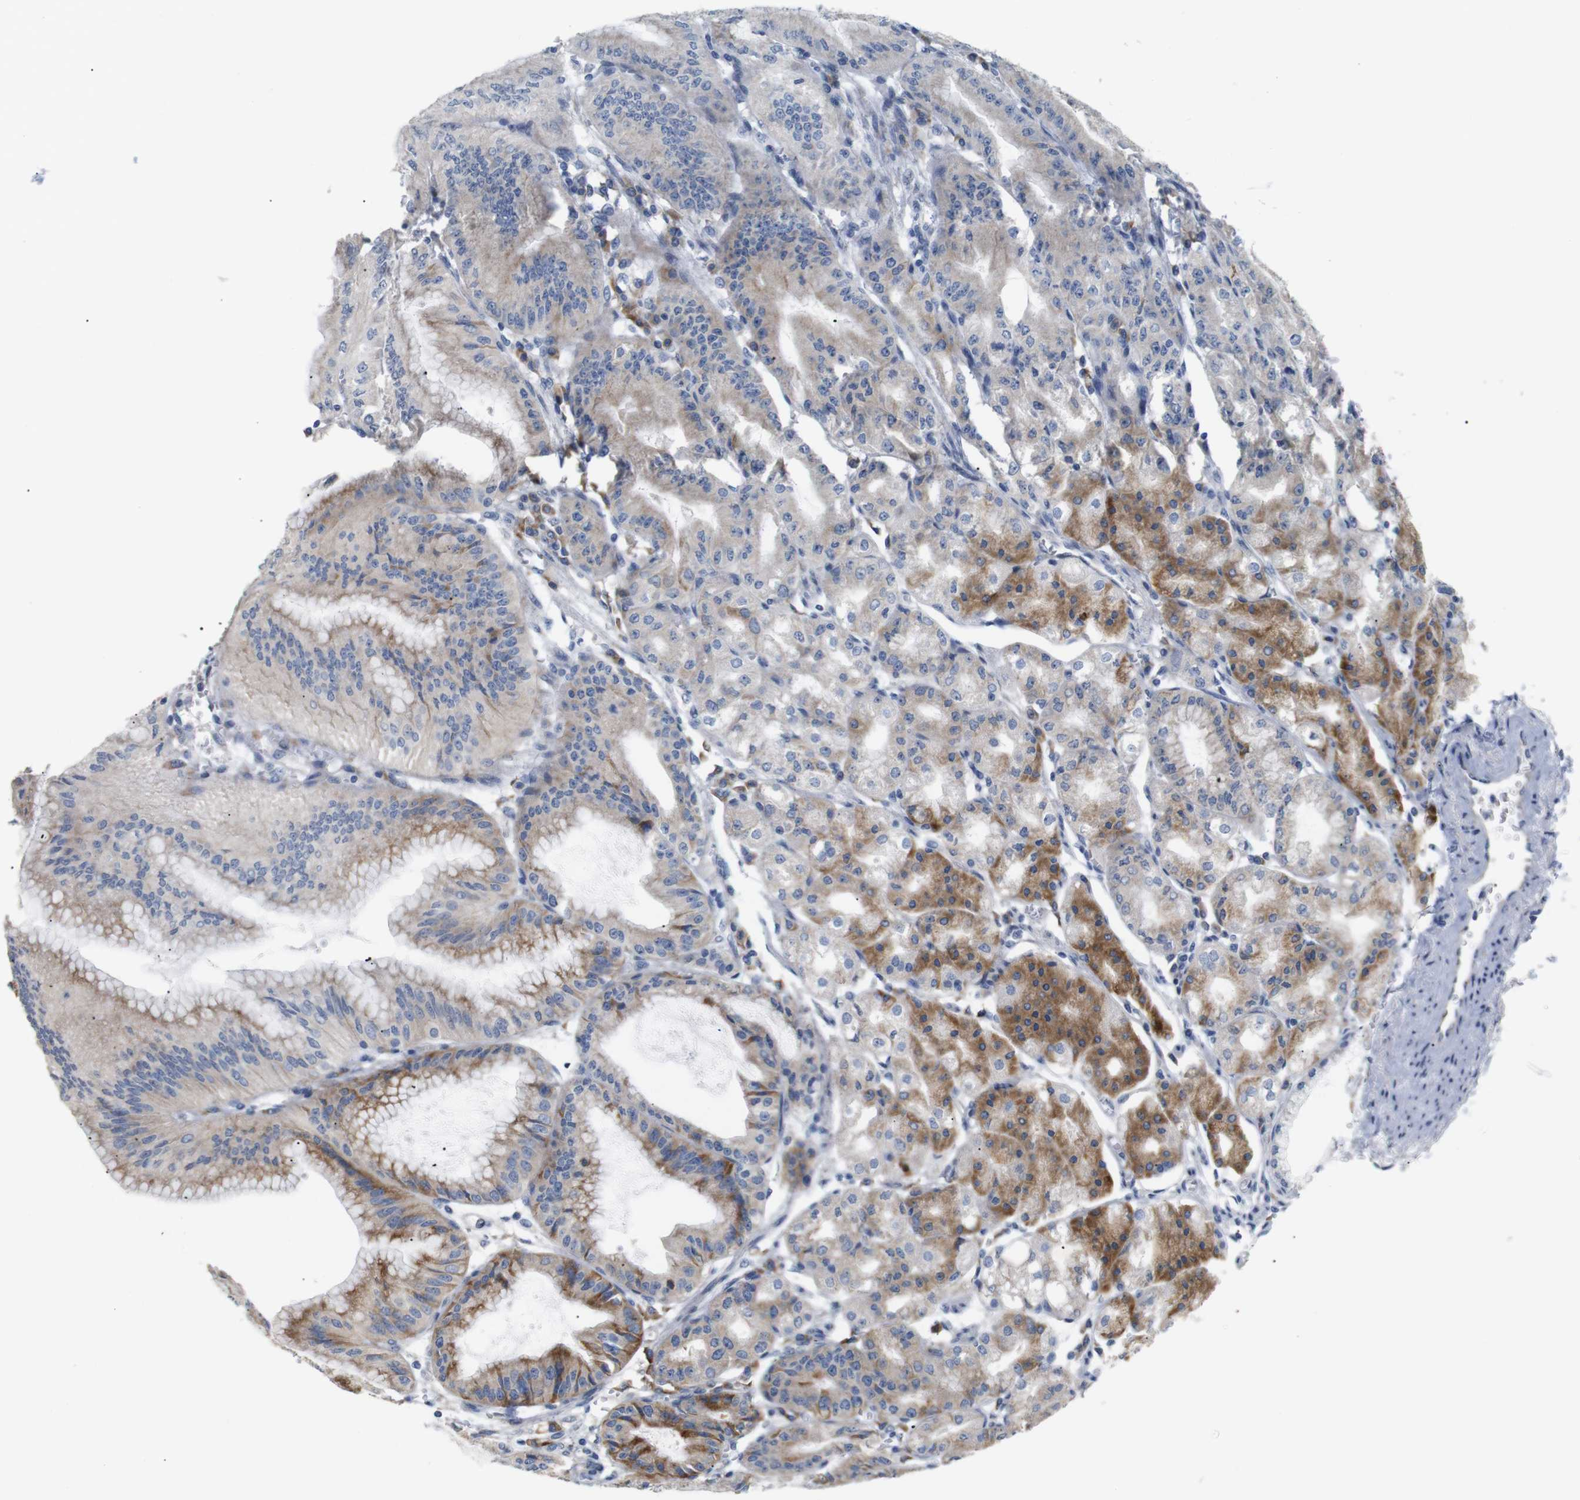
{"staining": {"intensity": "moderate", "quantity": "25%-75%", "location": "cytoplasmic/membranous"}, "tissue": "stomach", "cell_type": "Glandular cells", "image_type": "normal", "snomed": [{"axis": "morphology", "description": "Normal tissue, NOS"}, {"axis": "topography", "description": "Stomach, lower"}], "caption": "Glandular cells show moderate cytoplasmic/membranous expression in approximately 25%-75% of cells in normal stomach.", "gene": "TRIM5", "patient": {"sex": "male", "age": 71}}